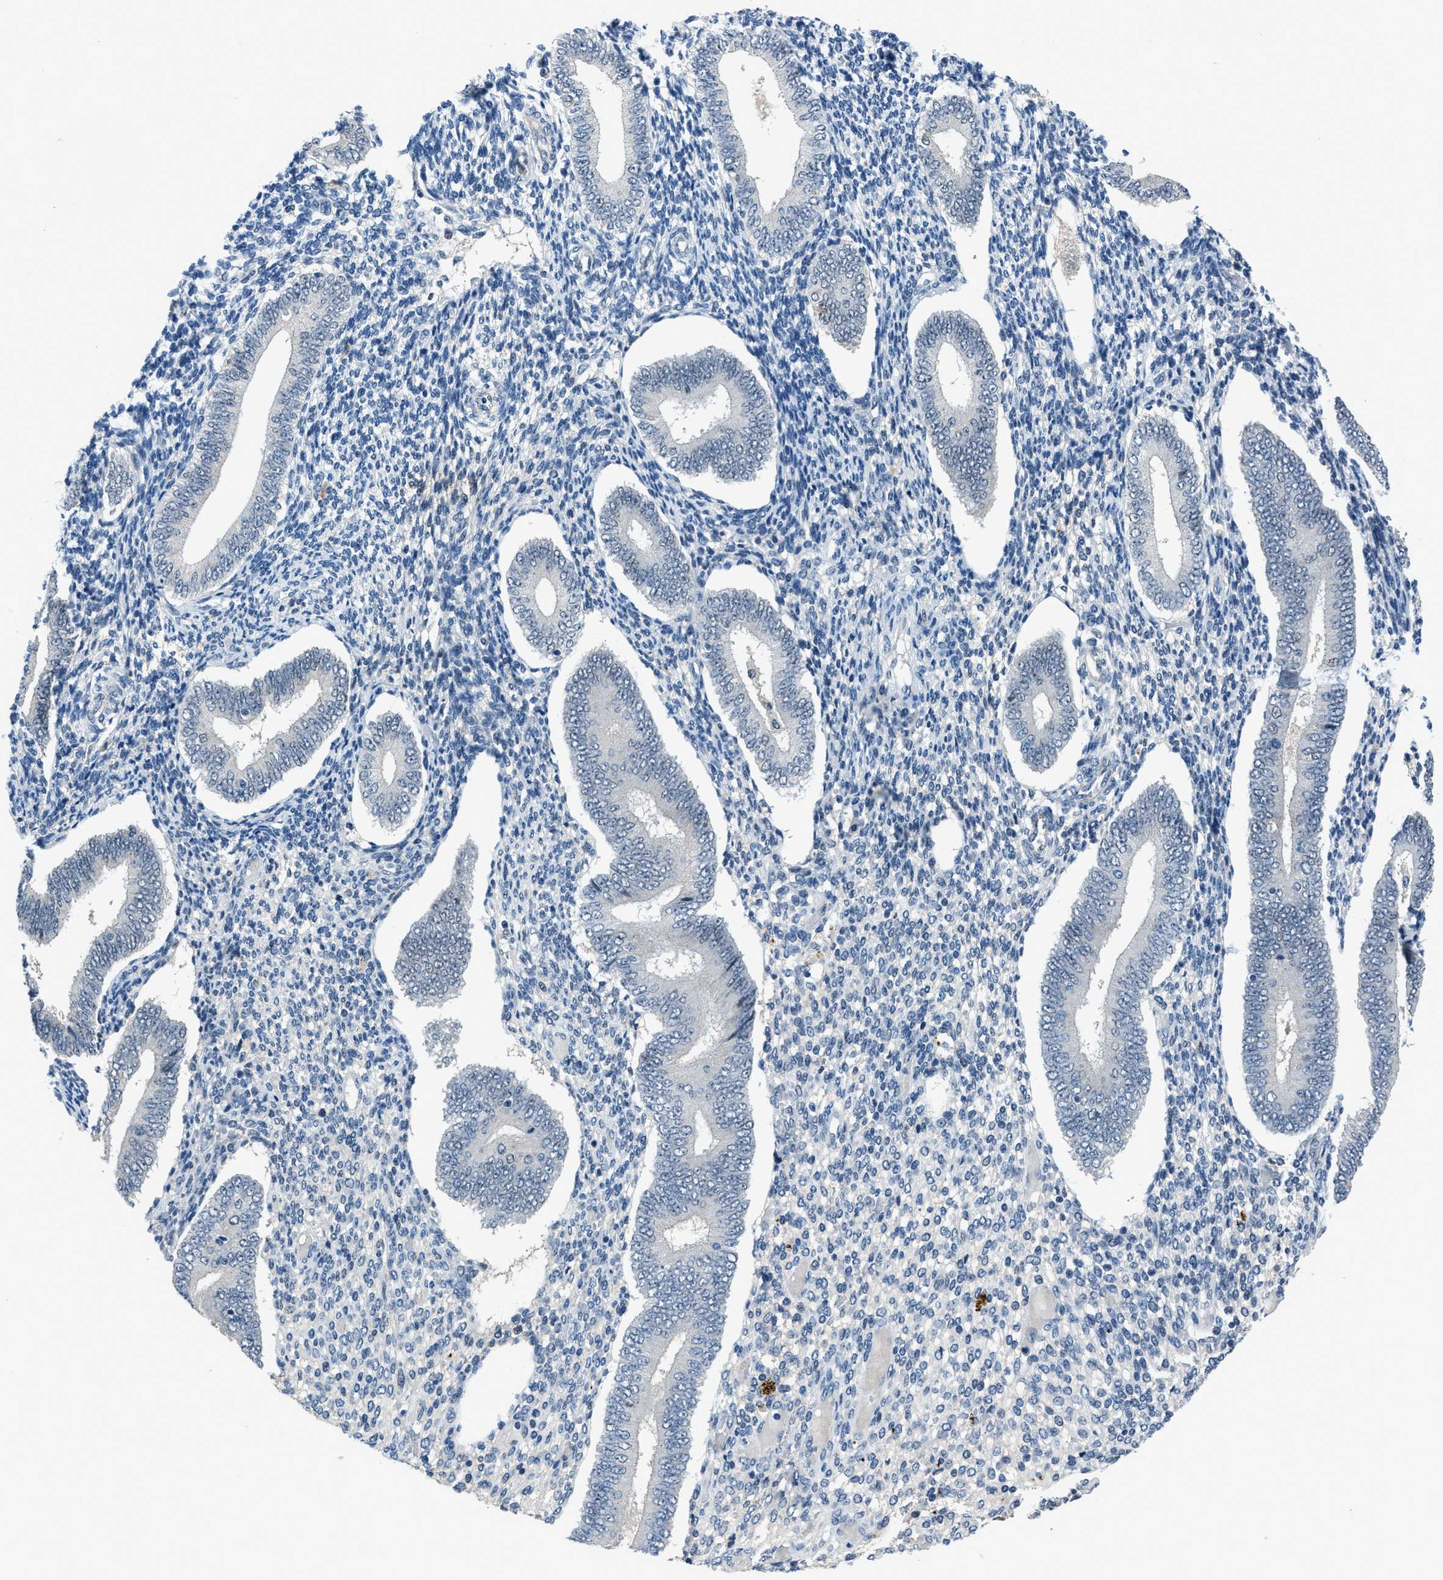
{"staining": {"intensity": "negative", "quantity": "none", "location": "none"}, "tissue": "endometrium", "cell_type": "Cells in endometrial stroma", "image_type": "normal", "snomed": [{"axis": "morphology", "description": "Normal tissue, NOS"}, {"axis": "topography", "description": "Endometrium"}], "caption": "Immunohistochemistry of unremarkable human endometrium demonstrates no positivity in cells in endometrial stroma.", "gene": "DUSP19", "patient": {"sex": "female", "age": 42}}